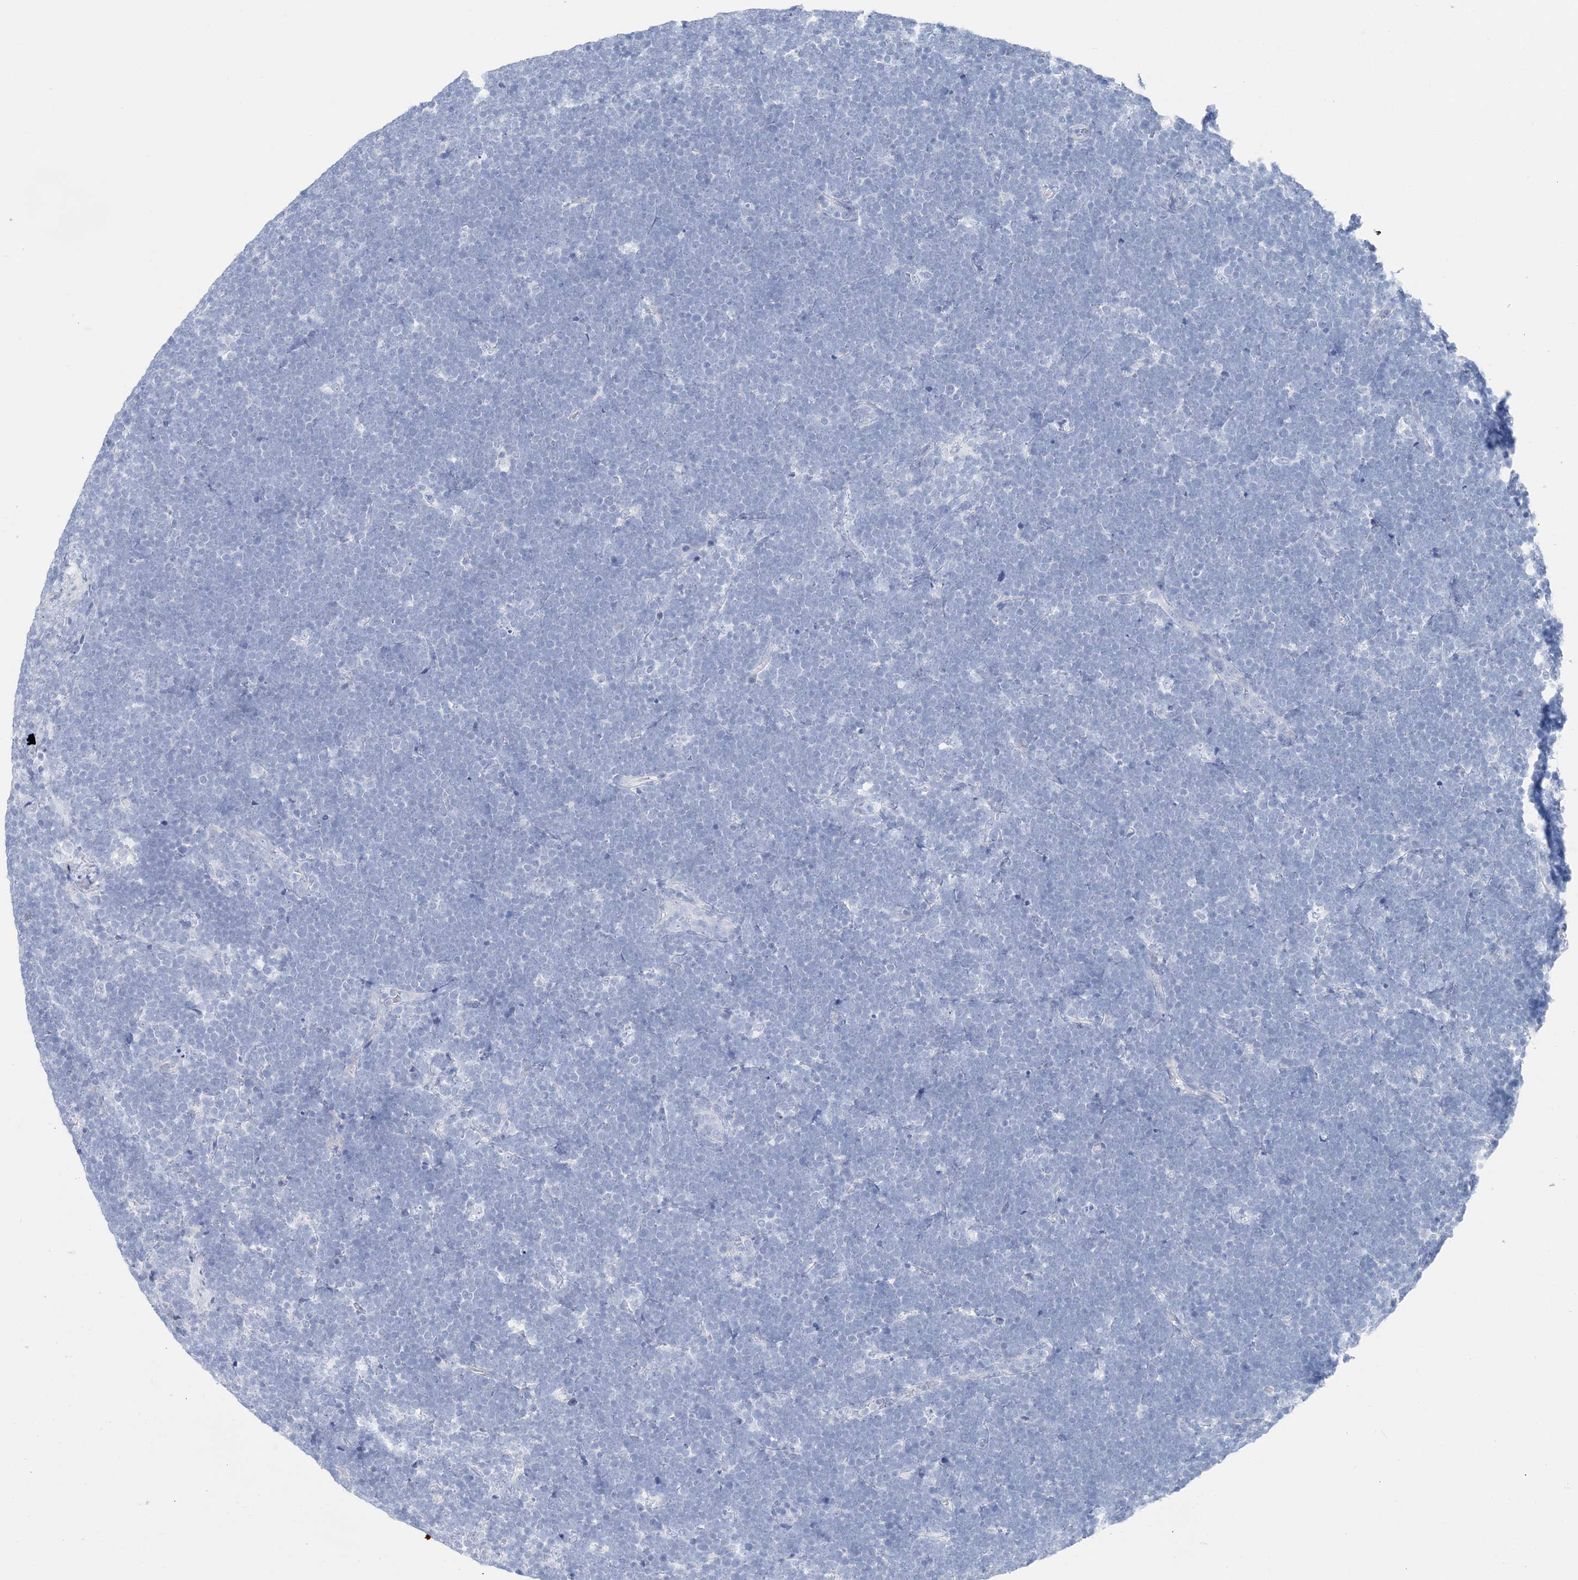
{"staining": {"intensity": "negative", "quantity": "none", "location": "none"}, "tissue": "lymphoma", "cell_type": "Tumor cells", "image_type": "cancer", "snomed": [{"axis": "morphology", "description": "Malignant lymphoma, non-Hodgkin's type, High grade"}, {"axis": "topography", "description": "Lymph node"}], "caption": "High magnification brightfield microscopy of malignant lymphoma, non-Hodgkin's type (high-grade) stained with DAB (3,3'-diaminobenzidine) (brown) and counterstained with hematoxylin (blue): tumor cells show no significant positivity.", "gene": "TSPYL6", "patient": {"sex": "male", "age": 13}}